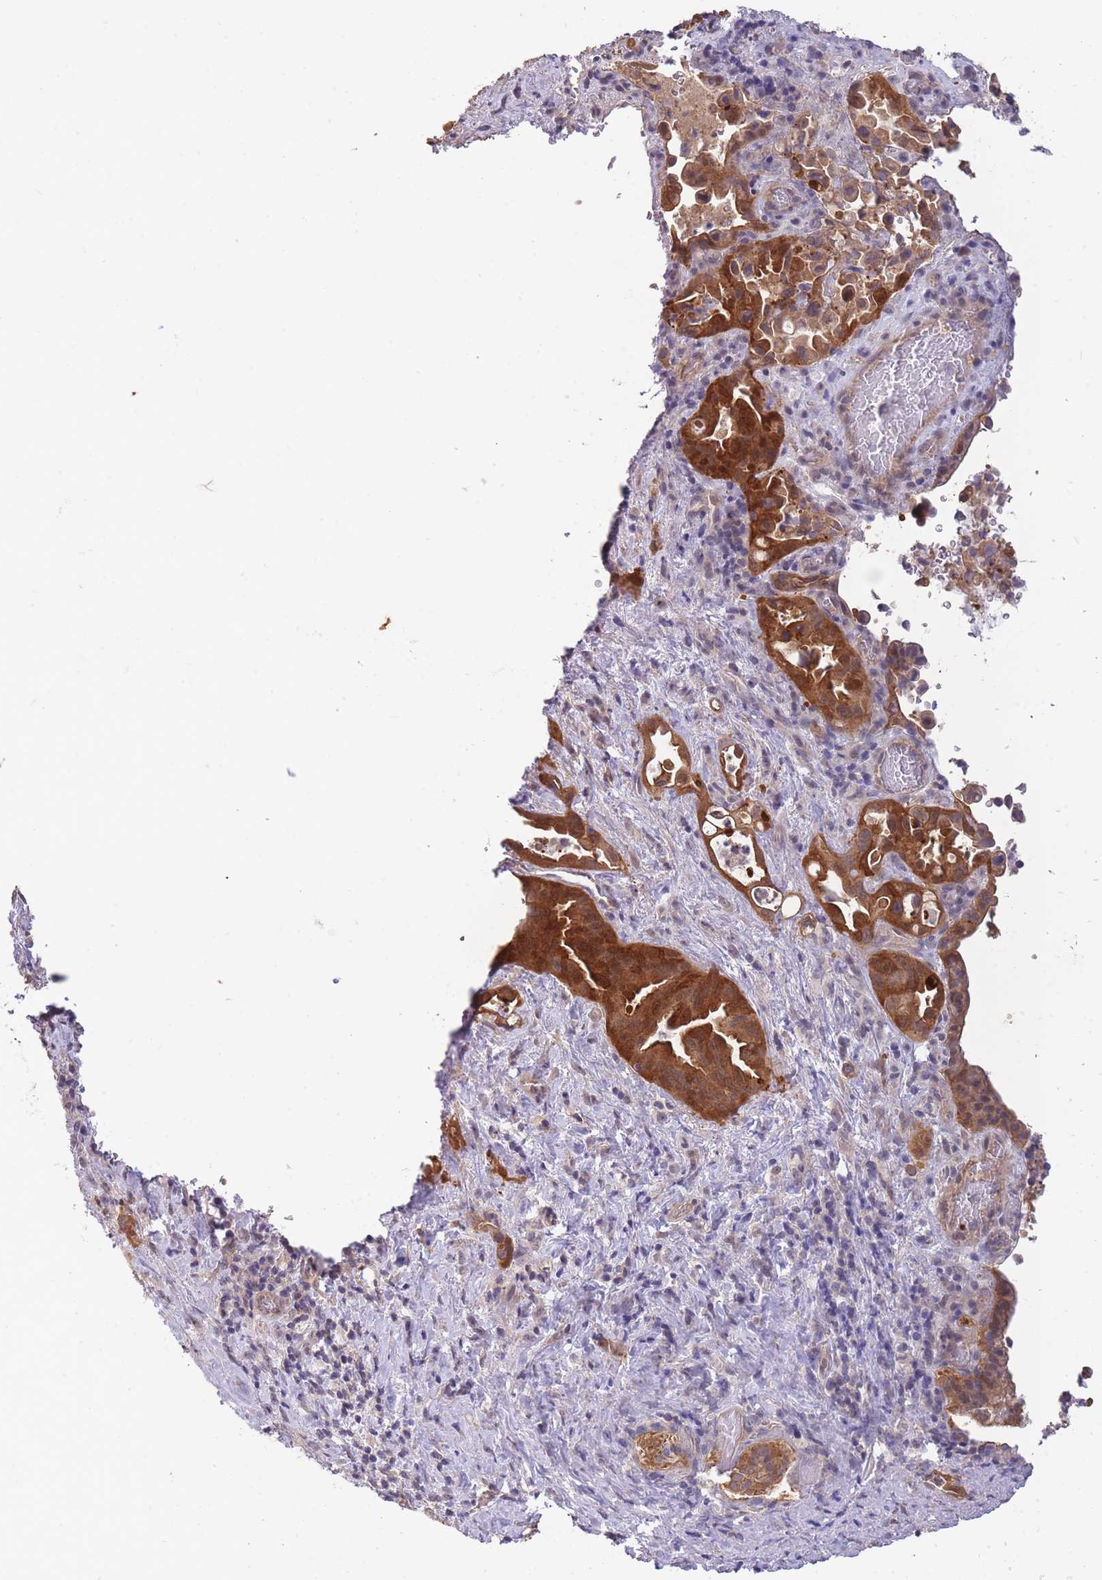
{"staining": {"intensity": "strong", "quantity": ">75%", "location": "cytoplasmic/membranous"}, "tissue": "liver cancer", "cell_type": "Tumor cells", "image_type": "cancer", "snomed": [{"axis": "morphology", "description": "Cholangiocarcinoma"}, {"axis": "topography", "description": "Liver"}], "caption": "This histopathology image shows immunohistochemistry staining of liver cancer (cholangiocarcinoma), with high strong cytoplasmic/membranous expression in approximately >75% of tumor cells.", "gene": "SMC6", "patient": {"sex": "female", "age": 68}}